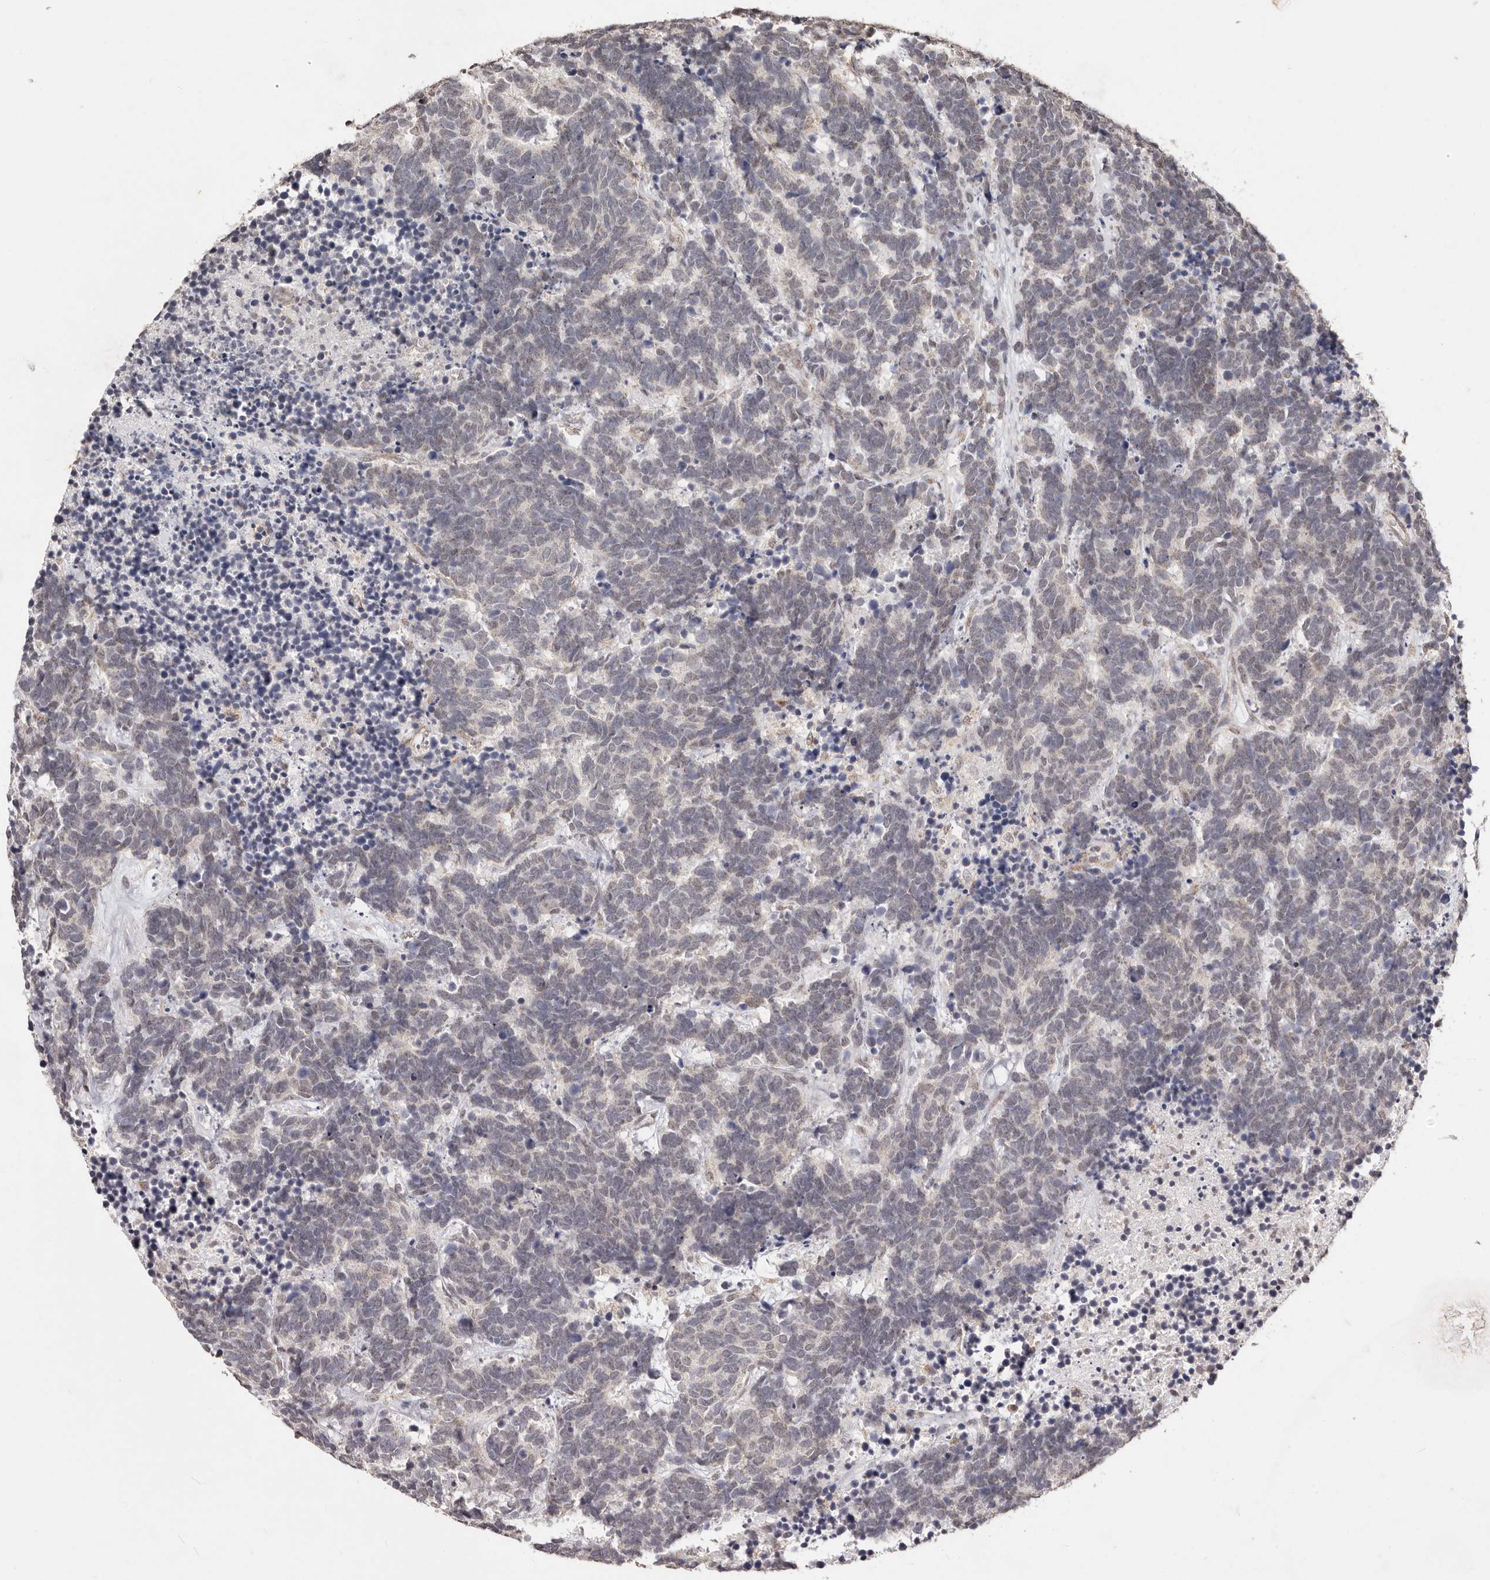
{"staining": {"intensity": "negative", "quantity": "none", "location": "none"}, "tissue": "carcinoid", "cell_type": "Tumor cells", "image_type": "cancer", "snomed": [{"axis": "morphology", "description": "Carcinoma, NOS"}, {"axis": "morphology", "description": "Carcinoid, malignant, NOS"}, {"axis": "topography", "description": "Urinary bladder"}], "caption": "Immunohistochemistry of human malignant carcinoid reveals no staining in tumor cells.", "gene": "RPS6KA5", "patient": {"sex": "male", "age": 57}}